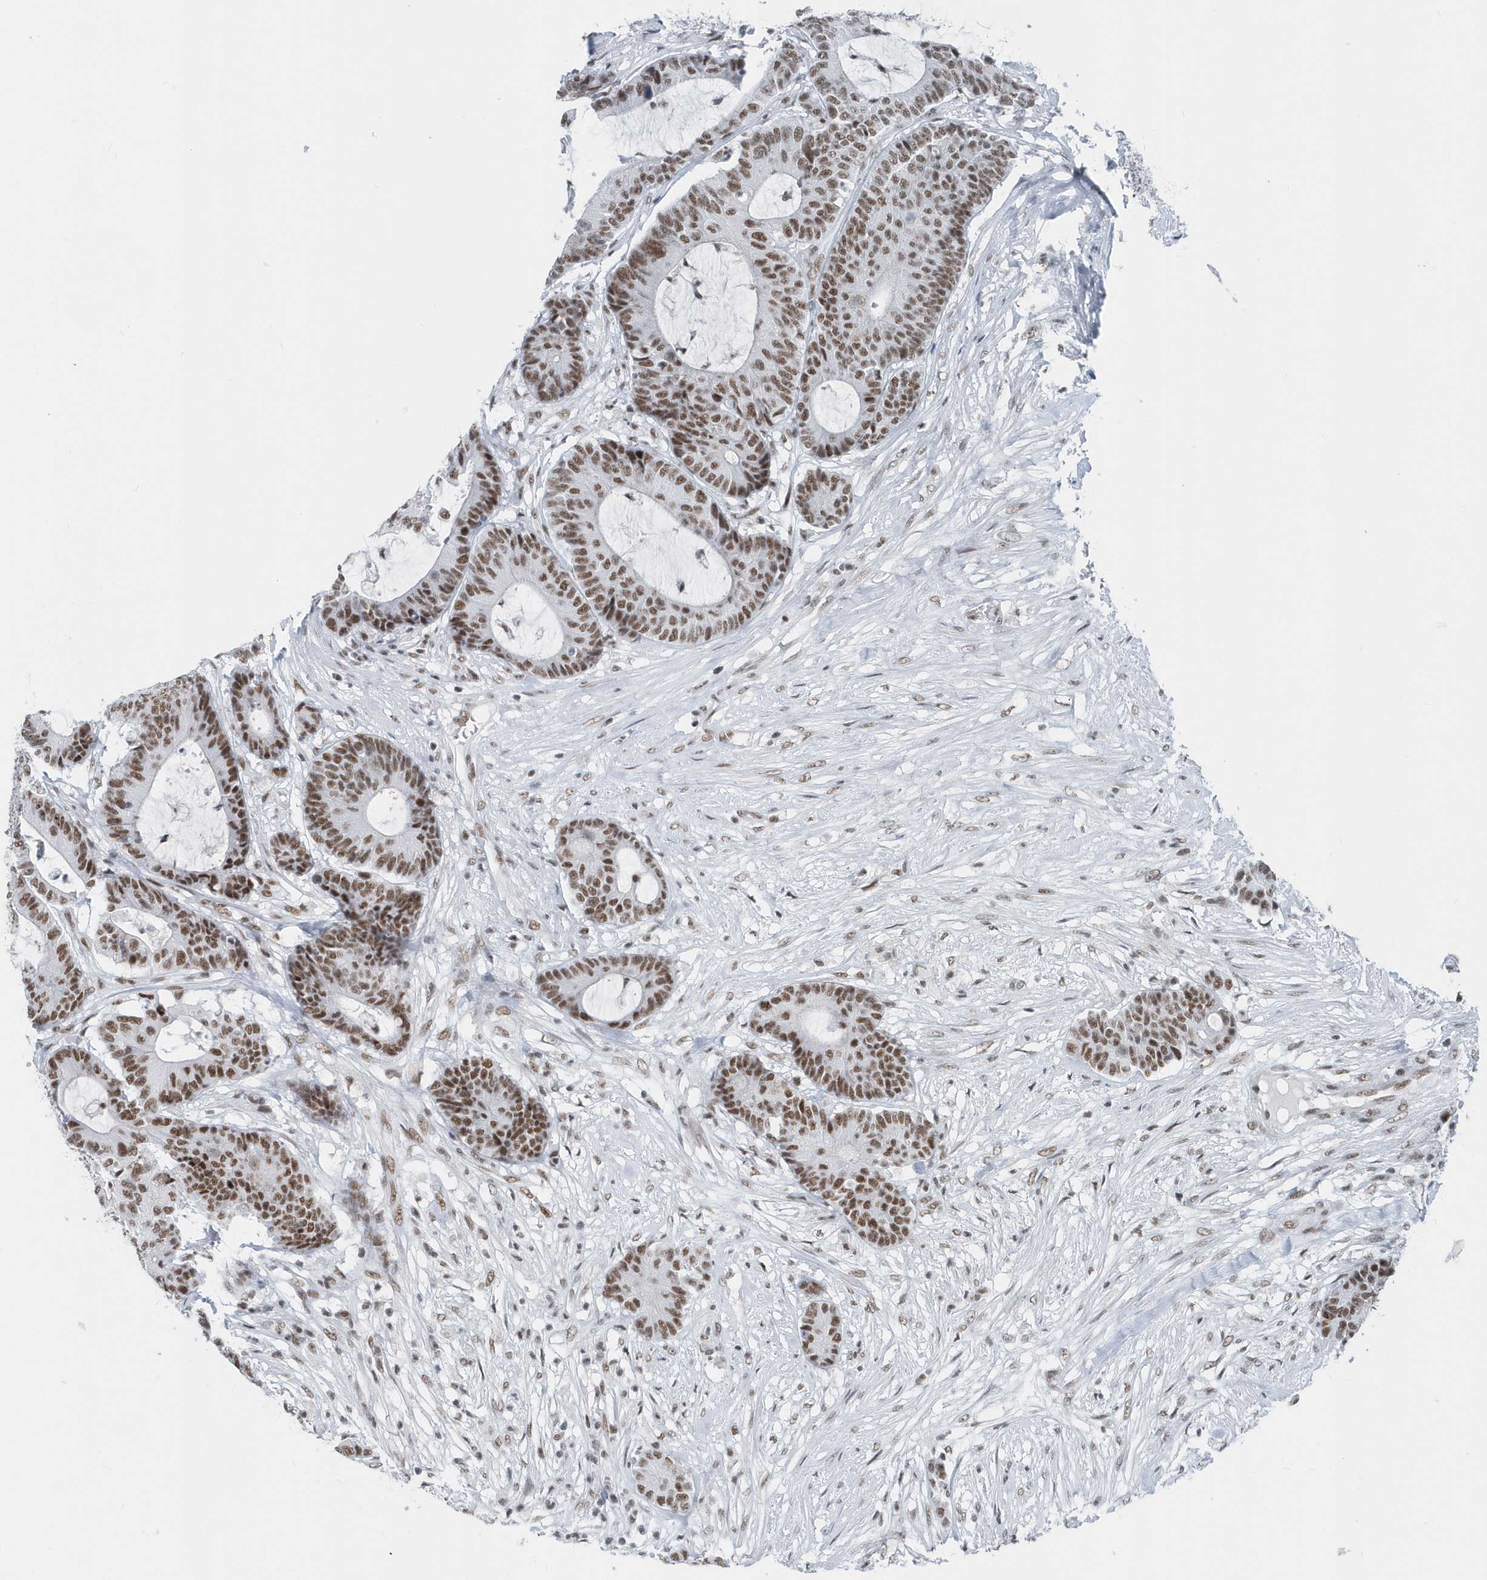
{"staining": {"intensity": "moderate", "quantity": ">75%", "location": "nuclear"}, "tissue": "colorectal cancer", "cell_type": "Tumor cells", "image_type": "cancer", "snomed": [{"axis": "morphology", "description": "Adenocarcinoma, NOS"}, {"axis": "topography", "description": "Colon"}], "caption": "Human colorectal cancer stained for a protein (brown) reveals moderate nuclear positive positivity in about >75% of tumor cells.", "gene": "FIP1L1", "patient": {"sex": "female", "age": 84}}